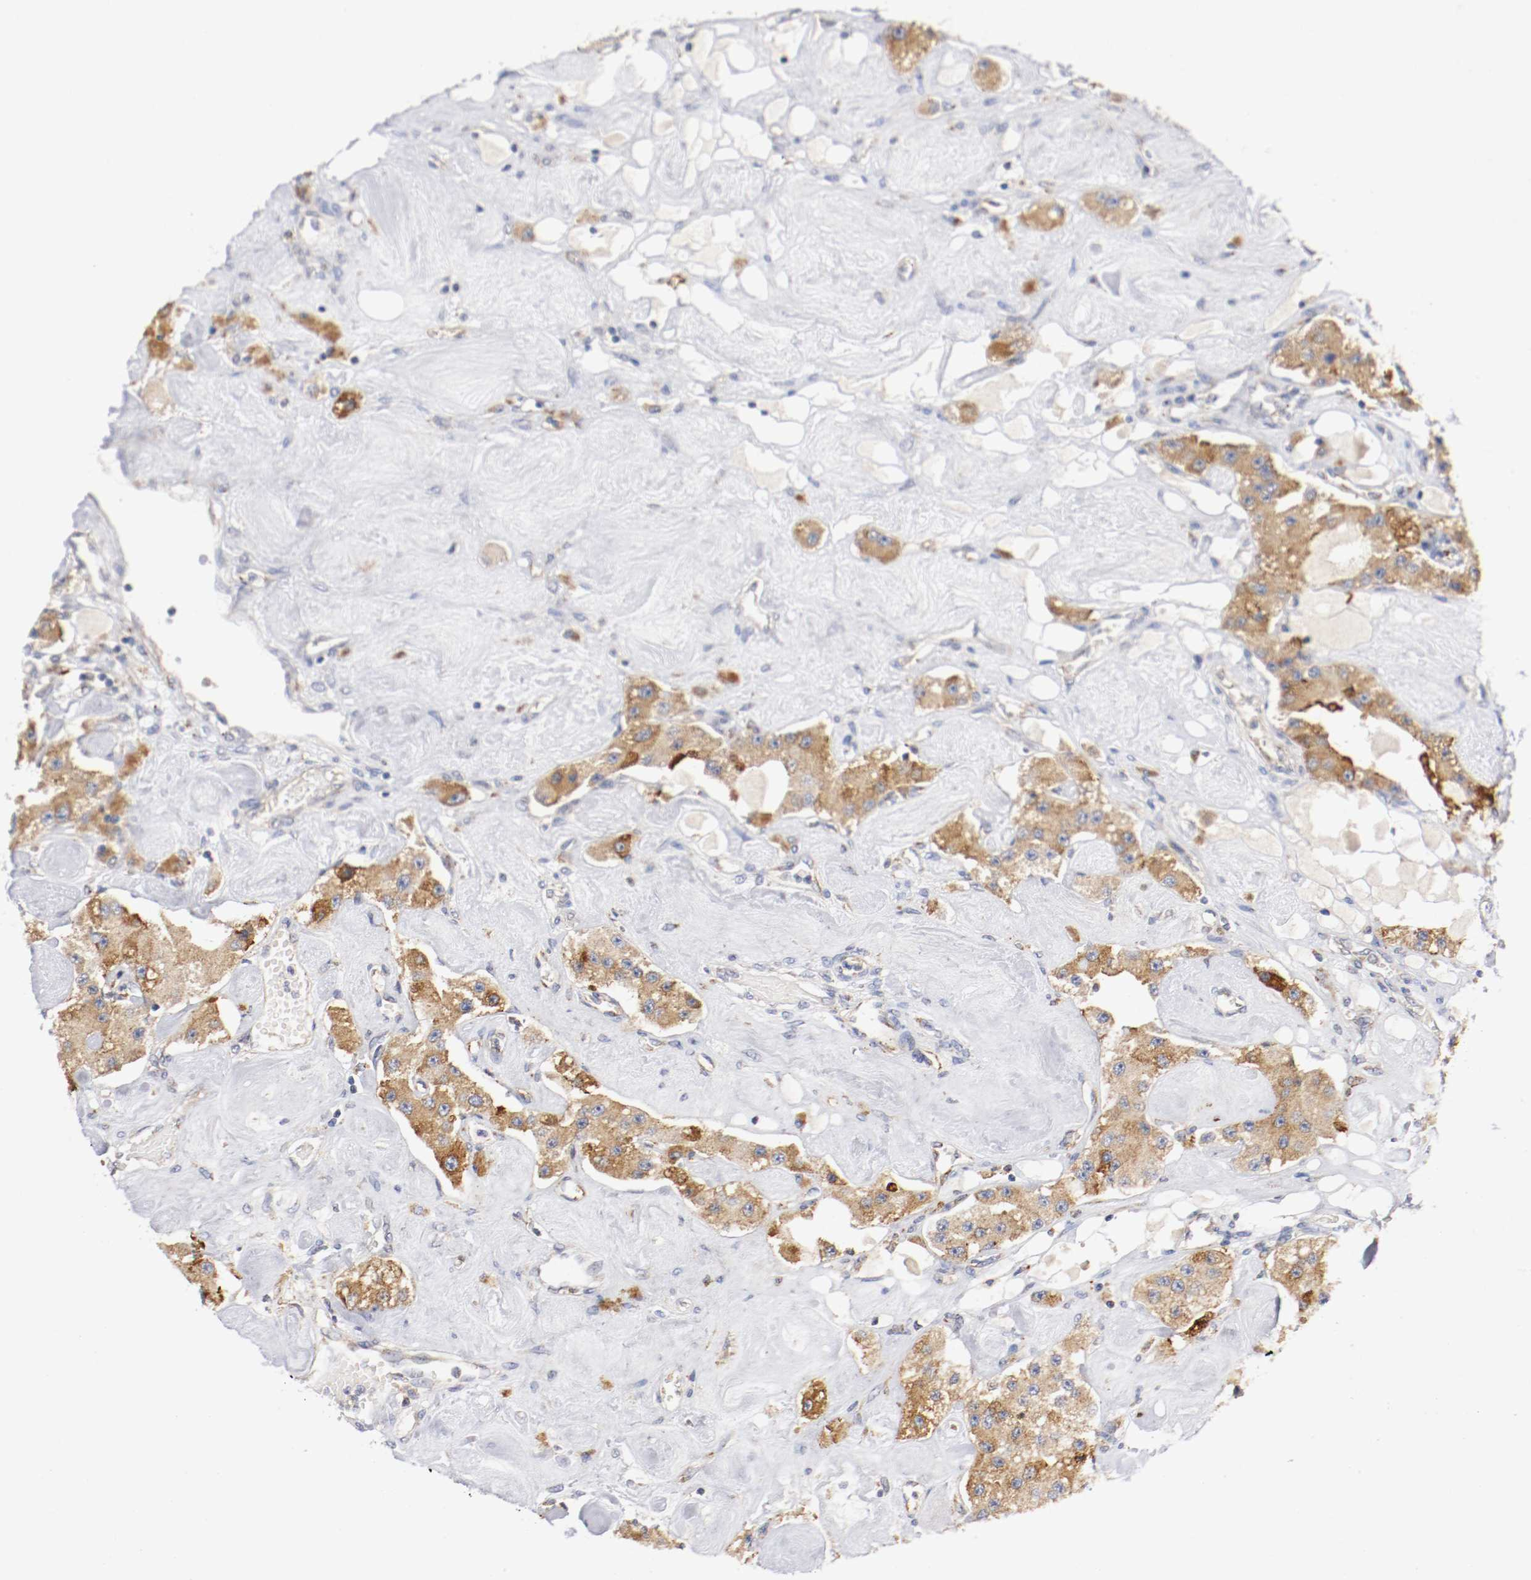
{"staining": {"intensity": "moderate", "quantity": ">75%", "location": "cytoplasmic/membranous"}, "tissue": "carcinoid", "cell_type": "Tumor cells", "image_type": "cancer", "snomed": [{"axis": "morphology", "description": "Carcinoid, malignant, NOS"}, {"axis": "topography", "description": "Pancreas"}], "caption": "The image reveals a brown stain indicating the presence of a protein in the cytoplasmic/membranous of tumor cells in carcinoid (malignant).", "gene": "TRAF2", "patient": {"sex": "male", "age": 41}}